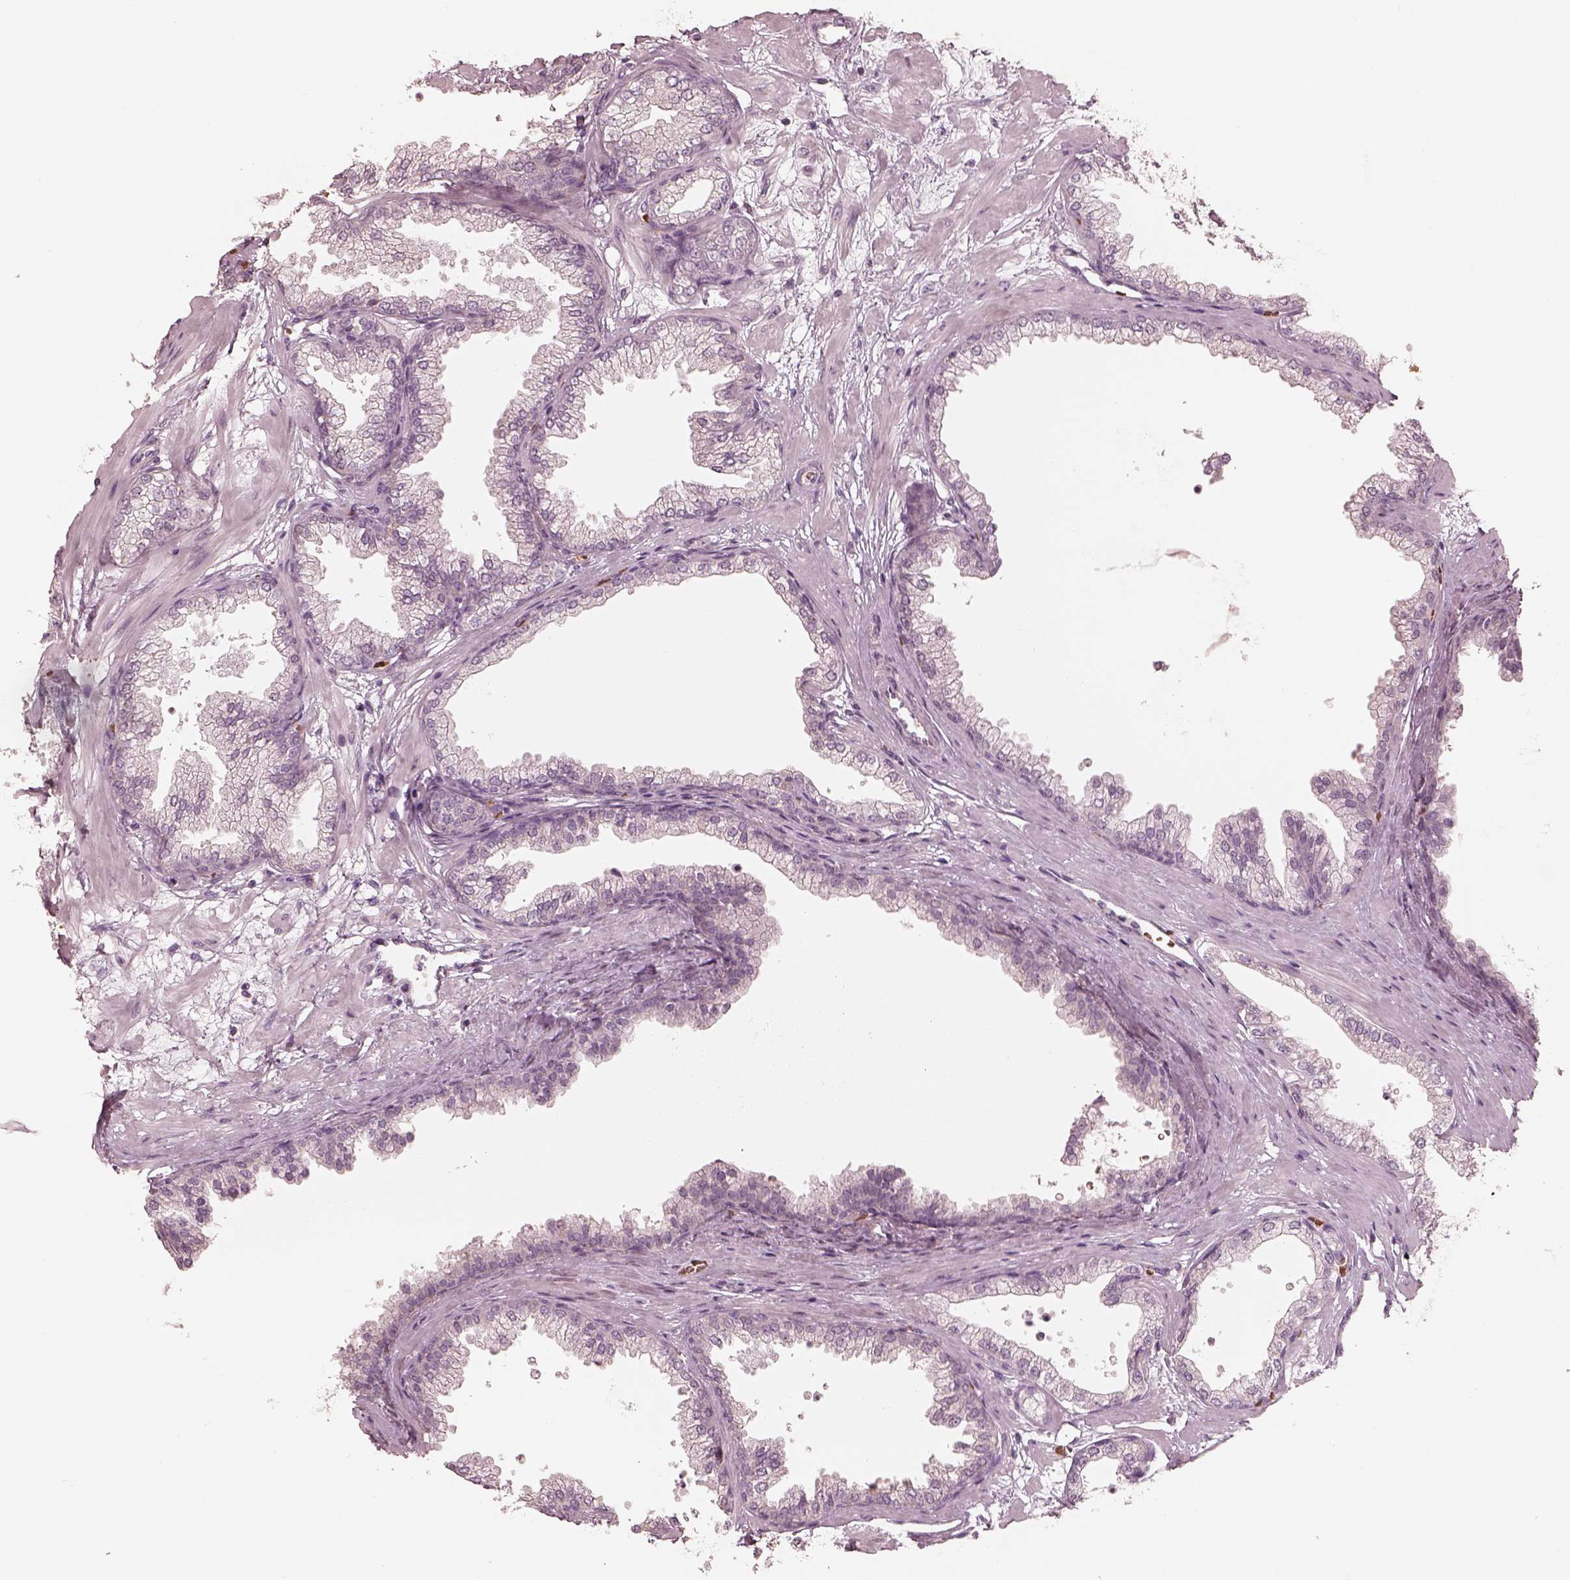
{"staining": {"intensity": "negative", "quantity": "none", "location": "none"}, "tissue": "prostate", "cell_type": "Glandular cells", "image_type": "normal", "snomed": [{"axis": "morphology", "description": "Normal tissue, NOS"}, {"axis": "topography", "description": "Prostate"}], "caption": "The photomicrograph reveals no significant staining in glandular cells of prostate.", "gene": "ANKLE1", "patient": {"sex": "male", "age": 37}}